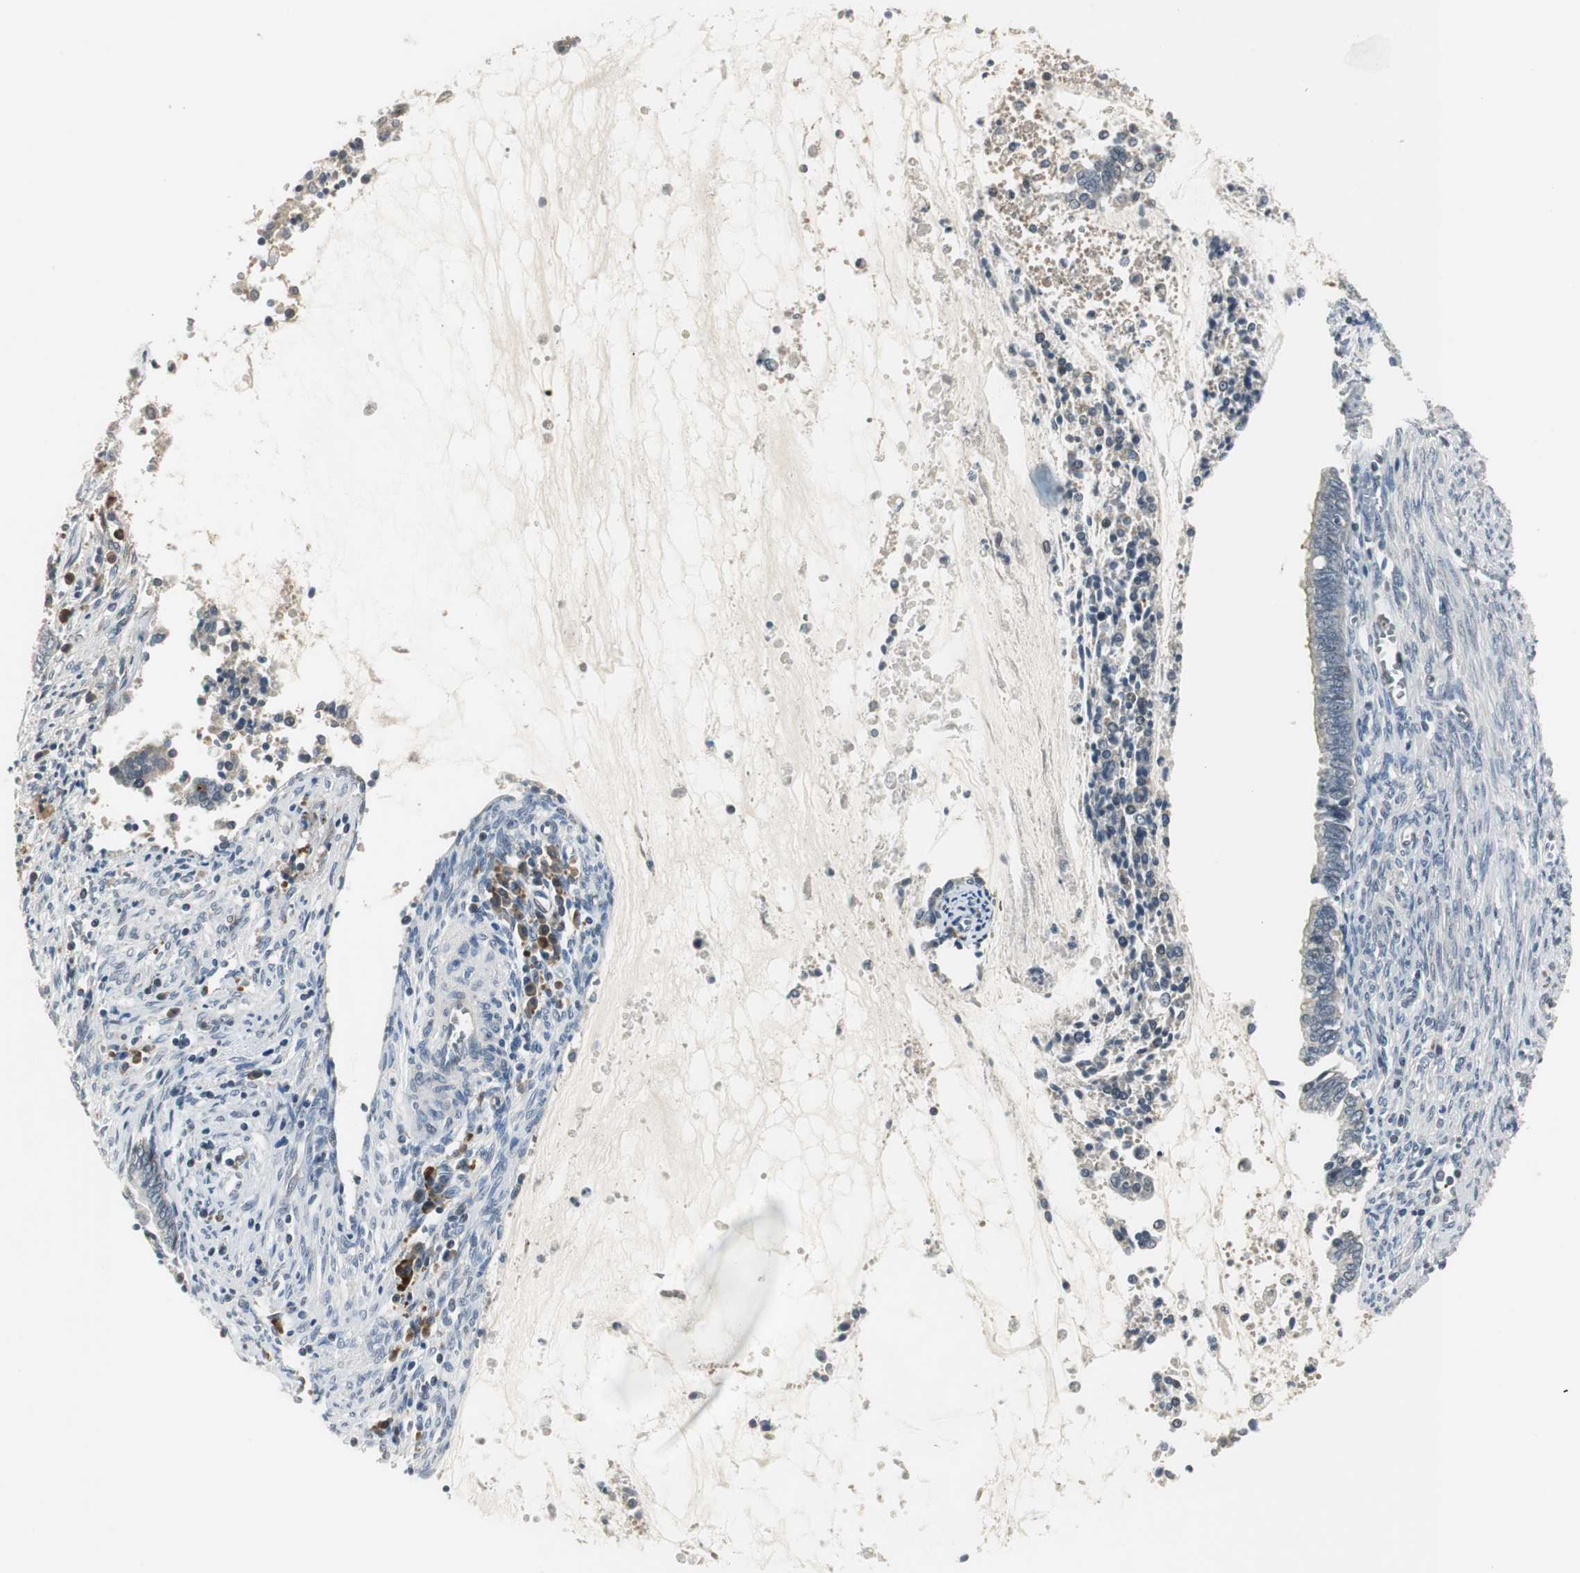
{"staining": {"intensity": "weak", "quantity": "<25%", "location": "cytoplasmic/membranous"}, "tissue": "cervical cancer", "cell_type": "Tumor cells", "image_type": "cancer", "snomed": [{"axis": "morphology", "description": "Adenocarcinoma, NOS"}, {"axis": "topography", "description": "Cervix"}], "caption": "High magnification brightfield microscopy of cervical adenocarcinoma stained with DAB (brown) and counterstained with hematoxylin (blue): tumor cells show no significant expression.", "gene": "CCT5", "patient": {"sex": "female", "age": 44}}